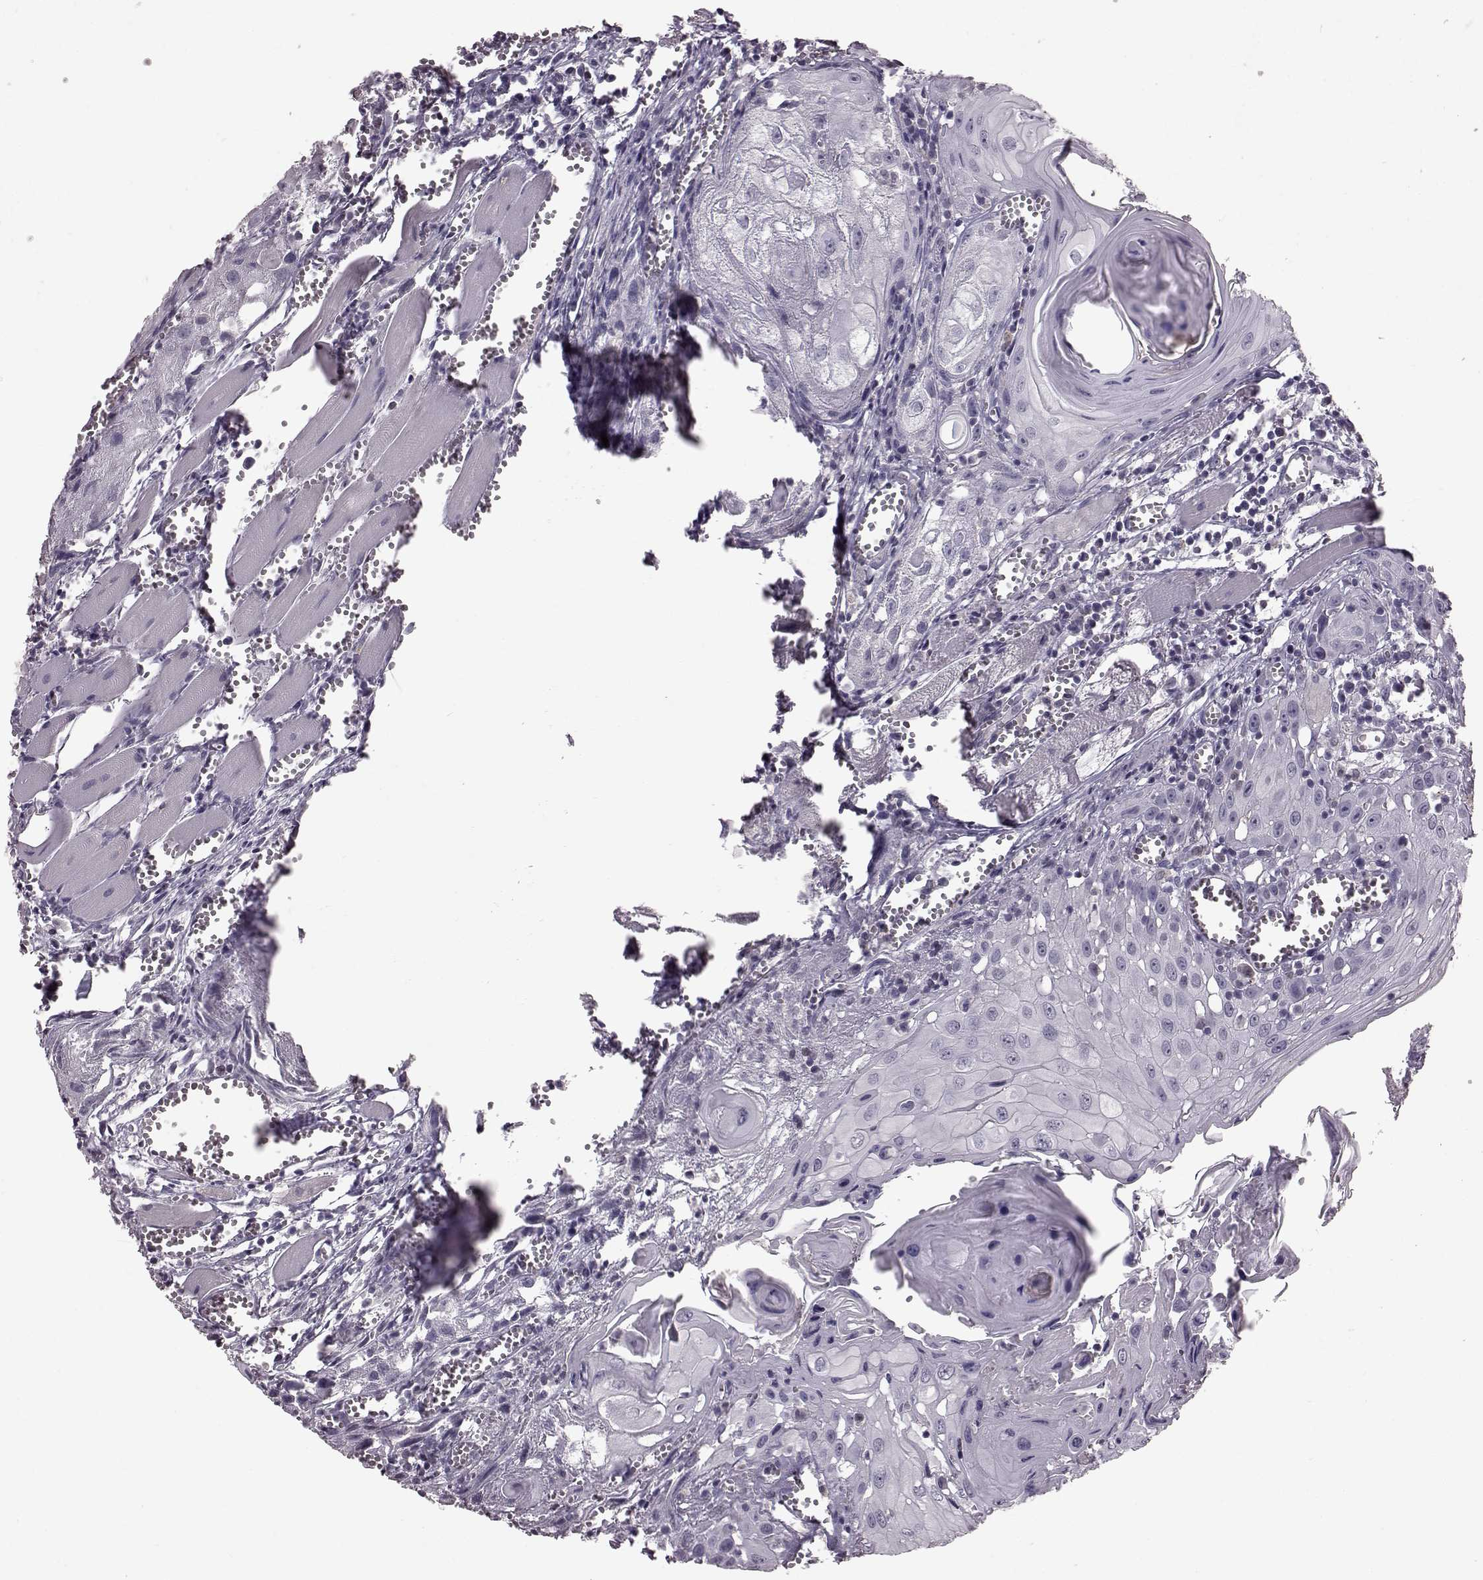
{"staining": {"intensity": "negative", "quantity": "none", "location": "none"}, "tissue": "head and neck cancer", "cell_type": "Tumor cells", "image_type": "cancer", "snomed": [{"axis": "morphology", "description": "Squamous cell carcinoma, NOS"}, {"axis": "topography", "description": "Head-Neck"}], "caption": "Immunohistochemical staining of human head and neck squamous cell carcinoma demonstrates no significant staining in tumor cells. (Brightfield microscopy of DAB (3,3'-diaminobenzidine) IHC at high magnification).", "gene": "TSKS", "patient": {"sex": "female", "age": 80}}